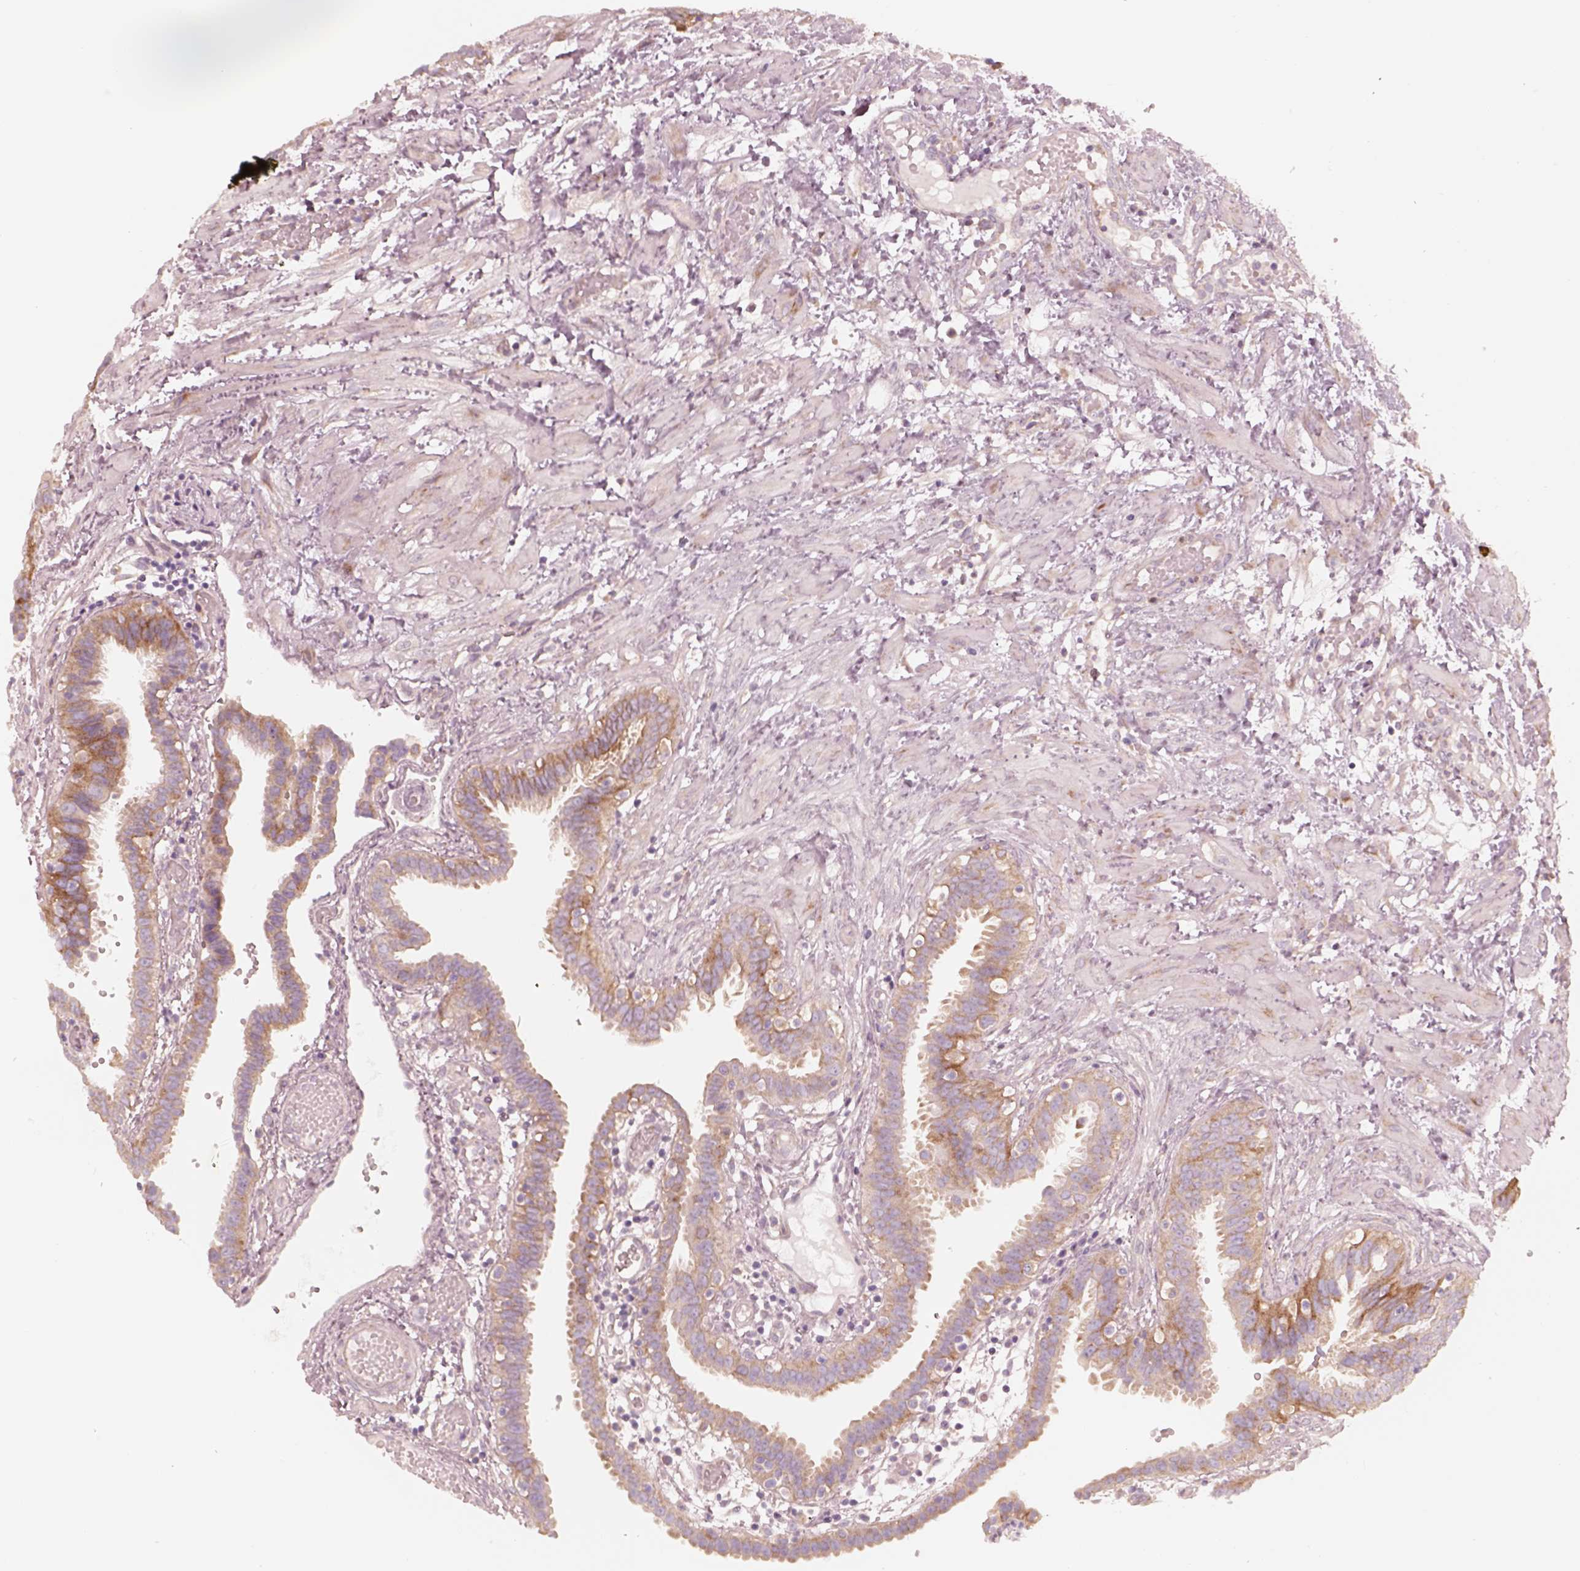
{"staining": {"intensity": "moderate", "quantity": "<25%", "location": "cytoplasmic/membranous"}, "tissue": "fallopian tube", "cell_type": "Glandular cells", "image_type": "normal", "snomed": [{"axis": "morphology", "description": "Normal tissue, NOS"}, {"axis": "topography", "description": "Fallopian tube"}], "caption": "IHC photomicrograph of benign fallopian tube stained for a protein (brown), which exhibits low levels of moderate cytoplasmic/membranous positivity in about <25% of glandular cells.", "gene": "RAB3C", "patient": {"sex": "female", "age": 37}}